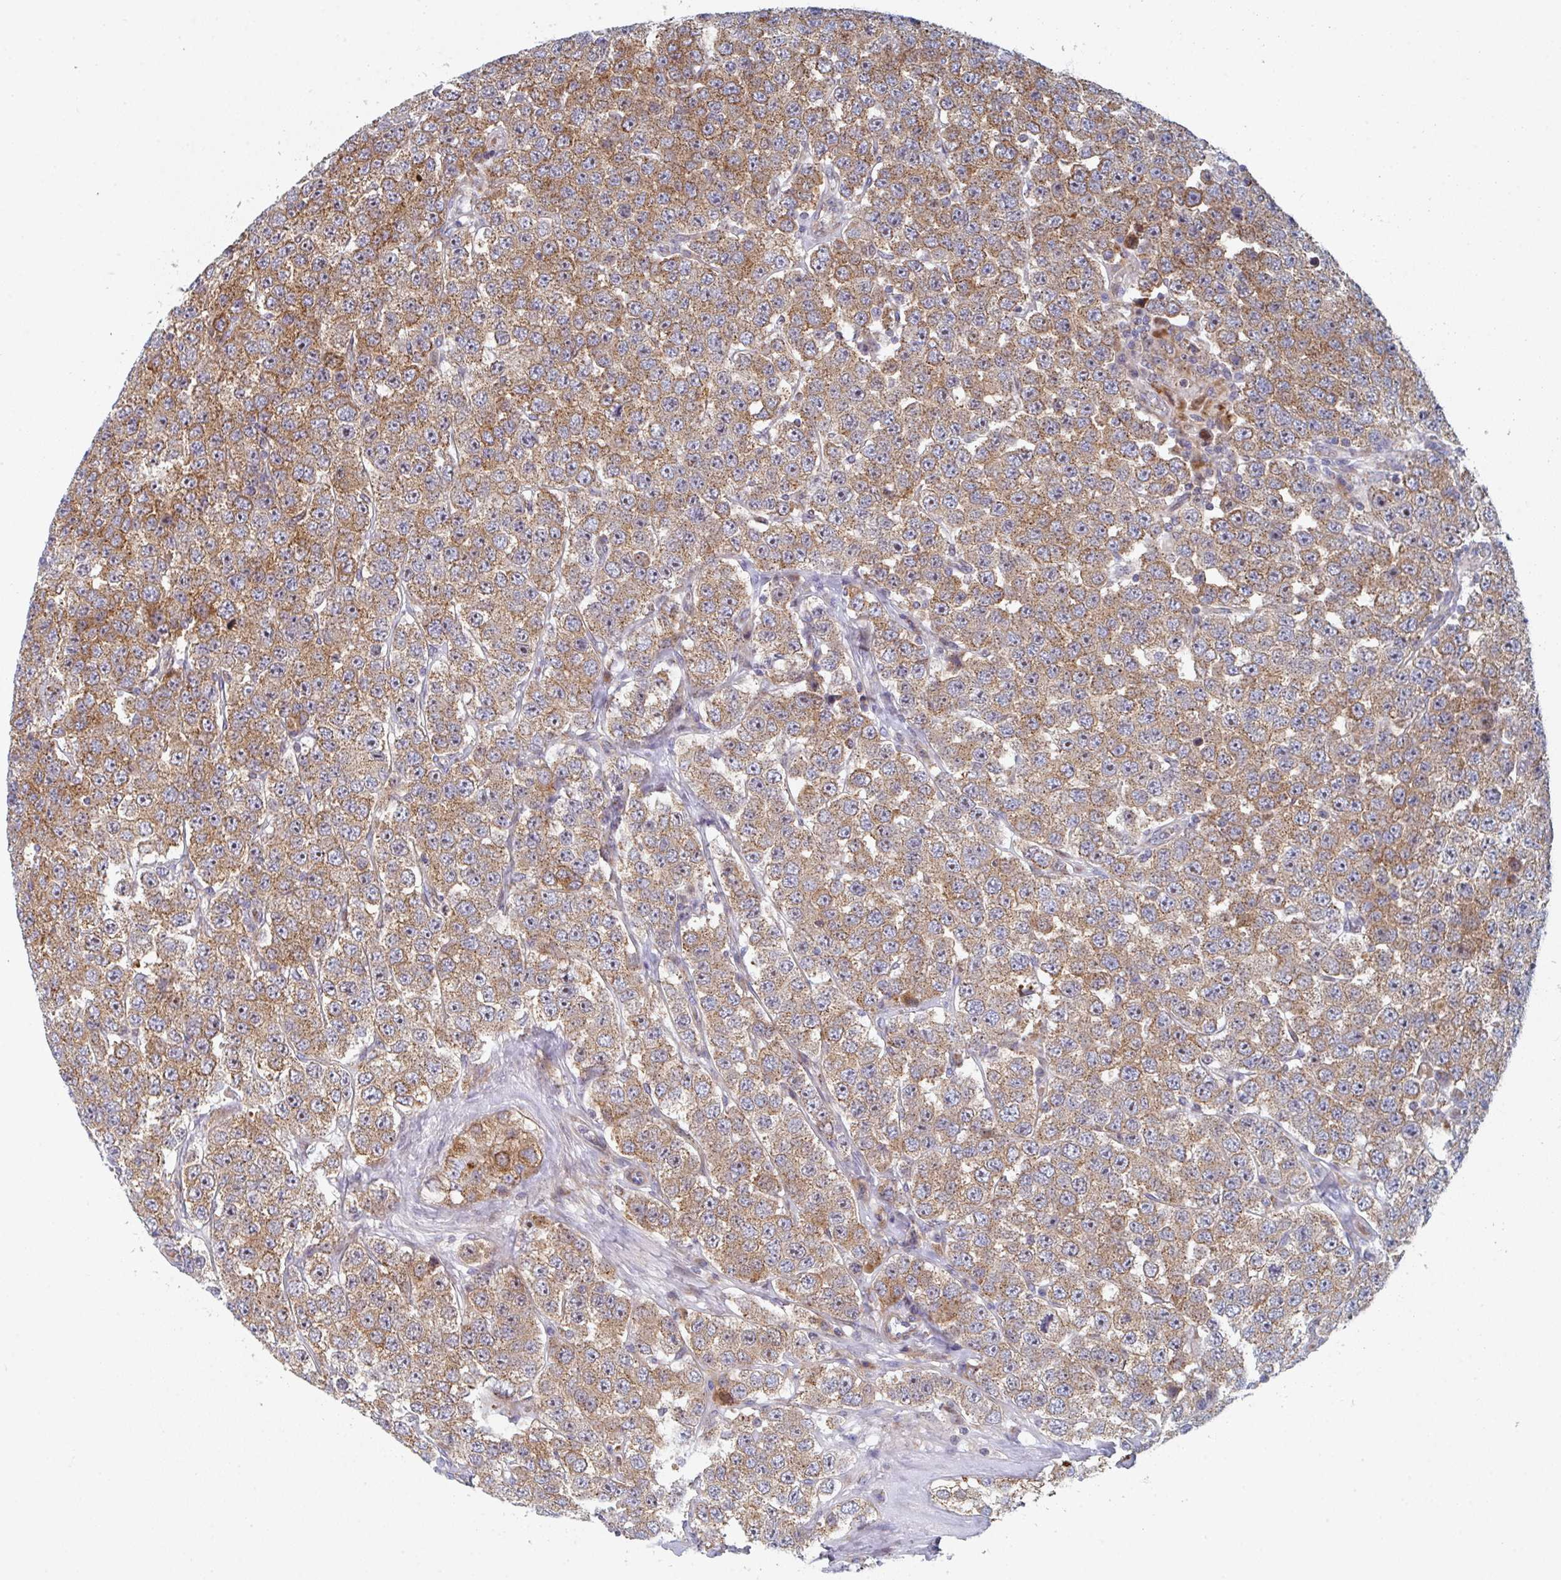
{"staining": {"intensity": "moderate", "quantity": ">75%", "location": "cytoplasmic/membranous"}, "tissue": "testis cancer", "cell_type": "Tumor cells", "image_type": "cancer", "snomed": [{"axis": "morphology", "description": "Seminoma, NOS"}, {"axis": "topography", "description": "Testis"}], "caption": "Immunohistochemical staining of seminoma (testis) displays medium levels of moderate cytoplasmic/membranous protein expression in about >75% of tumor cells.", "gene": "ZNF644", "patient": {"sex": "male", "age": 28}}